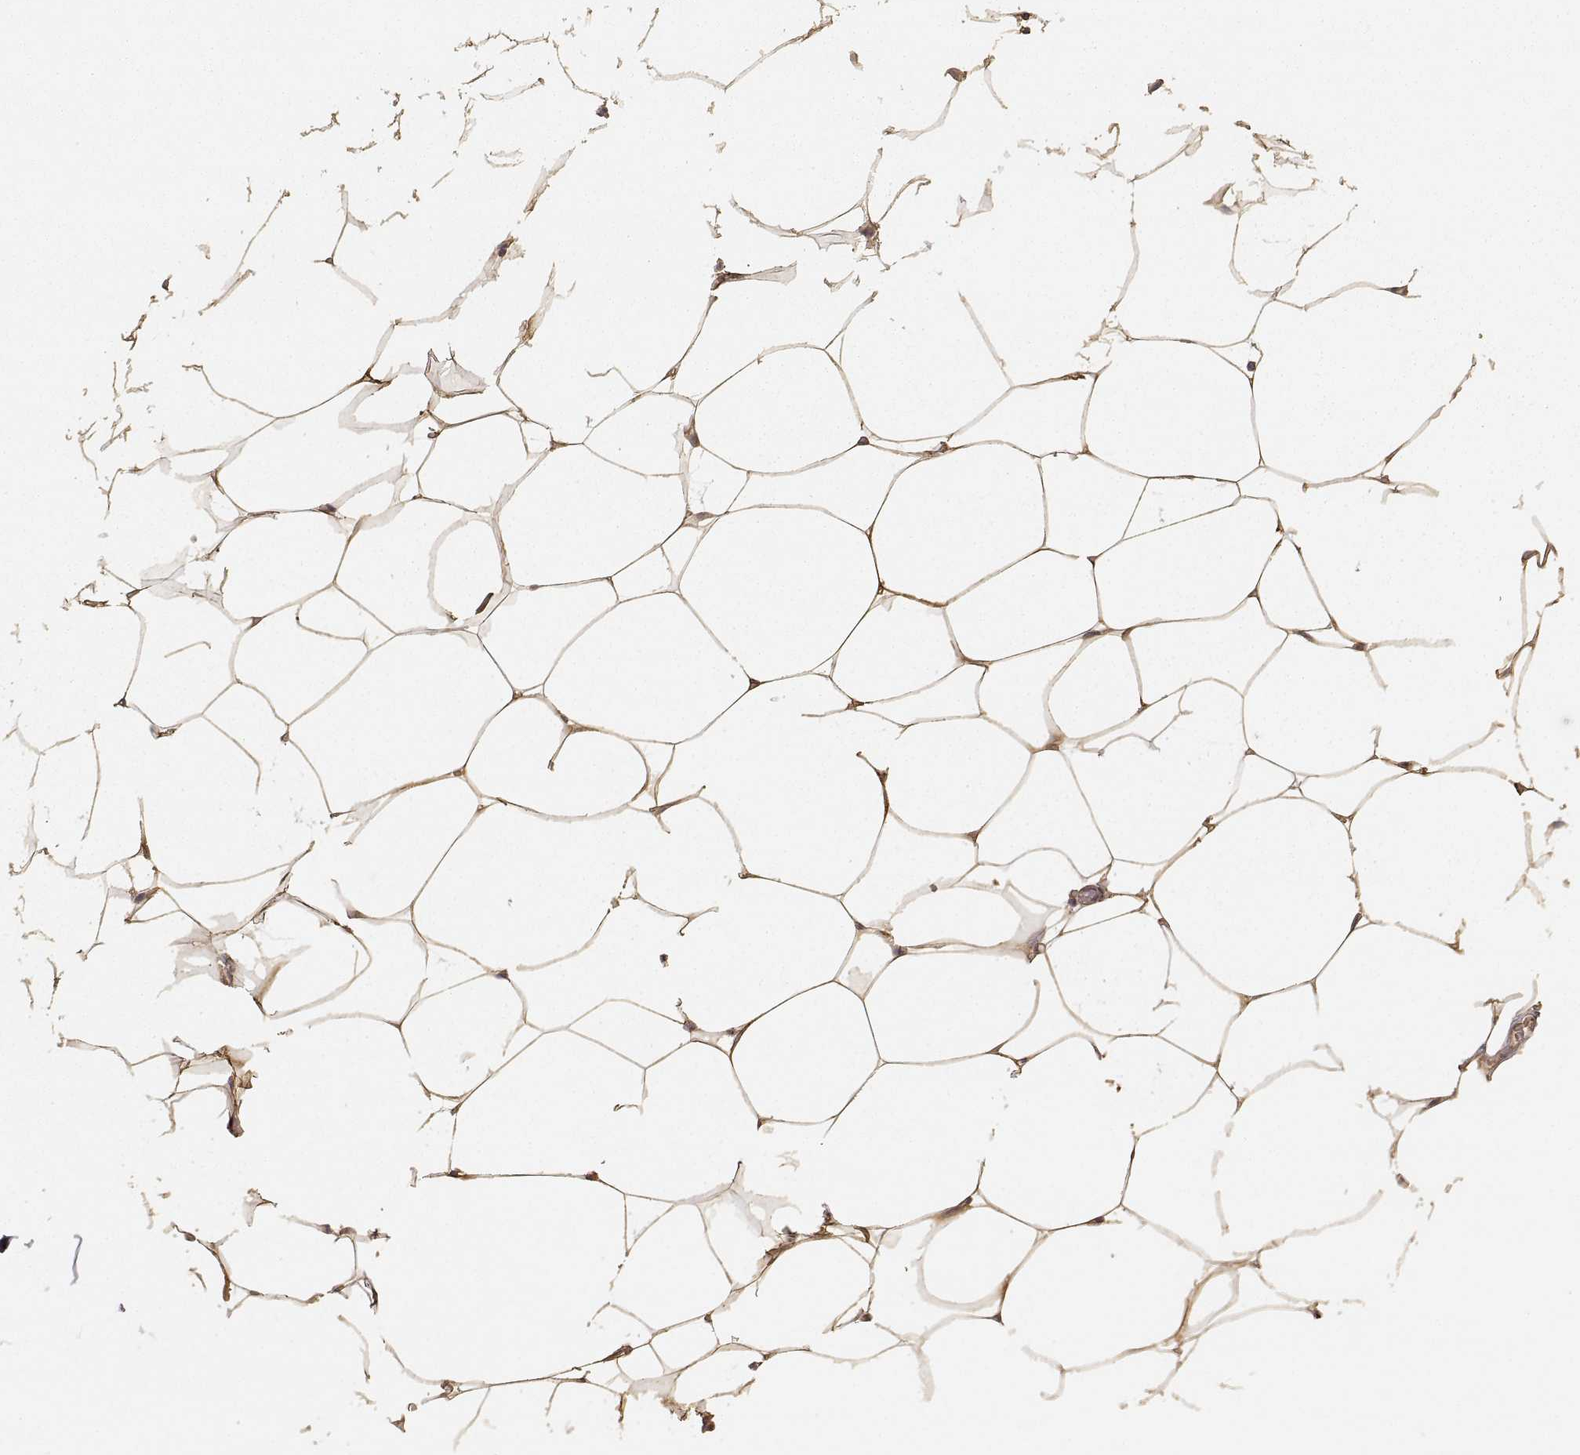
{"staining": {"intensity": "moderate", "quantity": ">75%", "location": "cytoplasmic/membranous"}, "tissue": "breast", "cell_type": "Adipocytes", "image_type": "normal", "snomed": [{"axis": "morphology", "description": "Normal tissue, NOS"}, {"axis": "topography", "description": "Breast"}], "caption": "Moderate cytoplasmic/membranous staining for a protein is identified in about >75% of adipocytes of unremarkable breast using immunohistochemistry.", "gene": "LAMA4", "patient": {"sex": "female", "age": 32}}